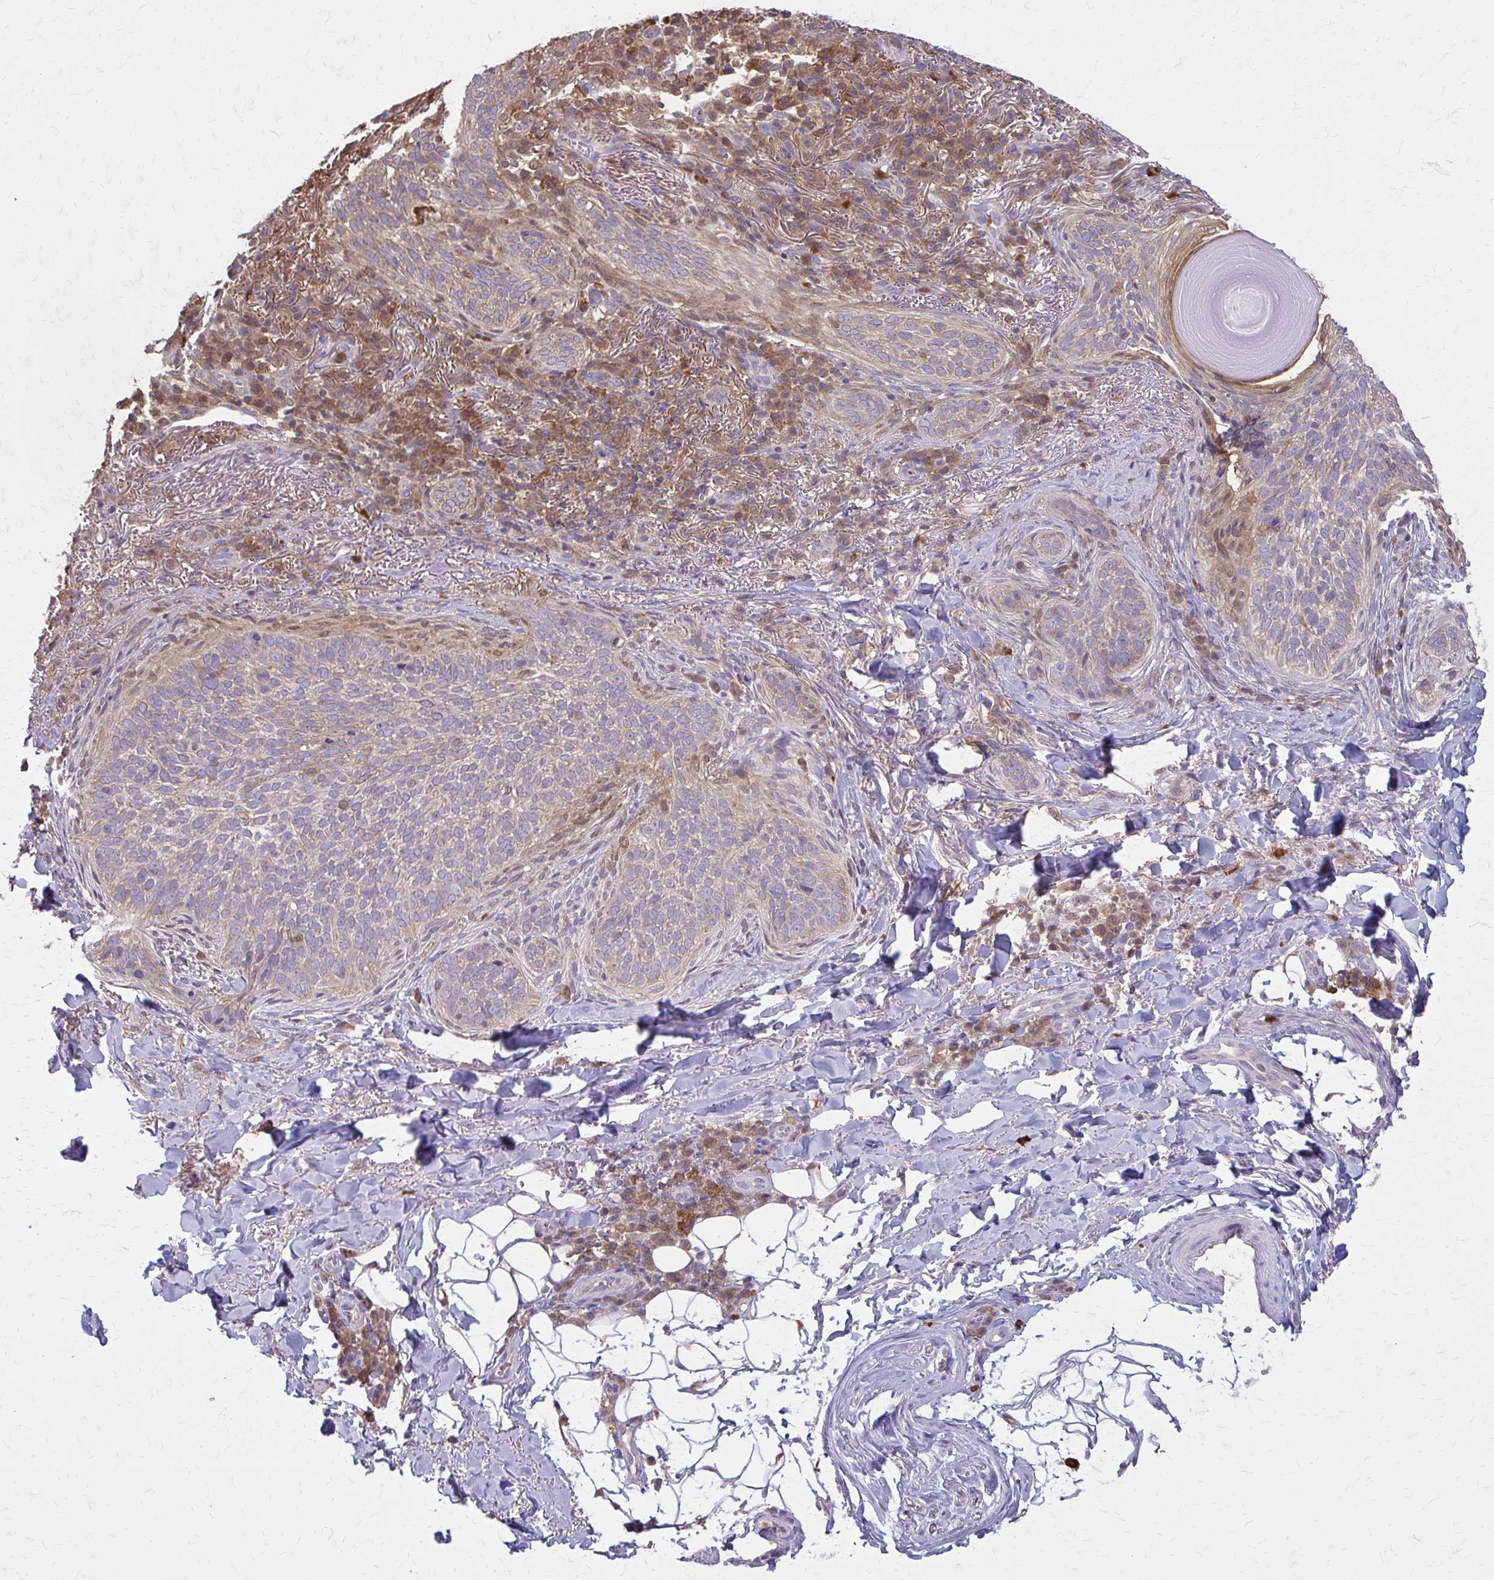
{"staining": {"intensity": "weak", "quantity": "25%-75%", "location": "cytoplasmic/membranous"}, "tissue": "skin cancer", "cell_type": "Tumor cells", "image_type": "cancer", "snomed": [{"axis": "morphology", "description": "Basal cell carcinoma"}, {"axis": "topography", "description": "Skin"}, {"axis": "topography", "description": "Skin of head"}], "caption": "Human basal cell carcinoma (skin) stained with a brown dye displays weak cytoplasmic/membranous positive positivity in approximately 25%-75% of tumor cells.", "gene": "NRBF2", "patient": {"sex": "male", "age": 62}}